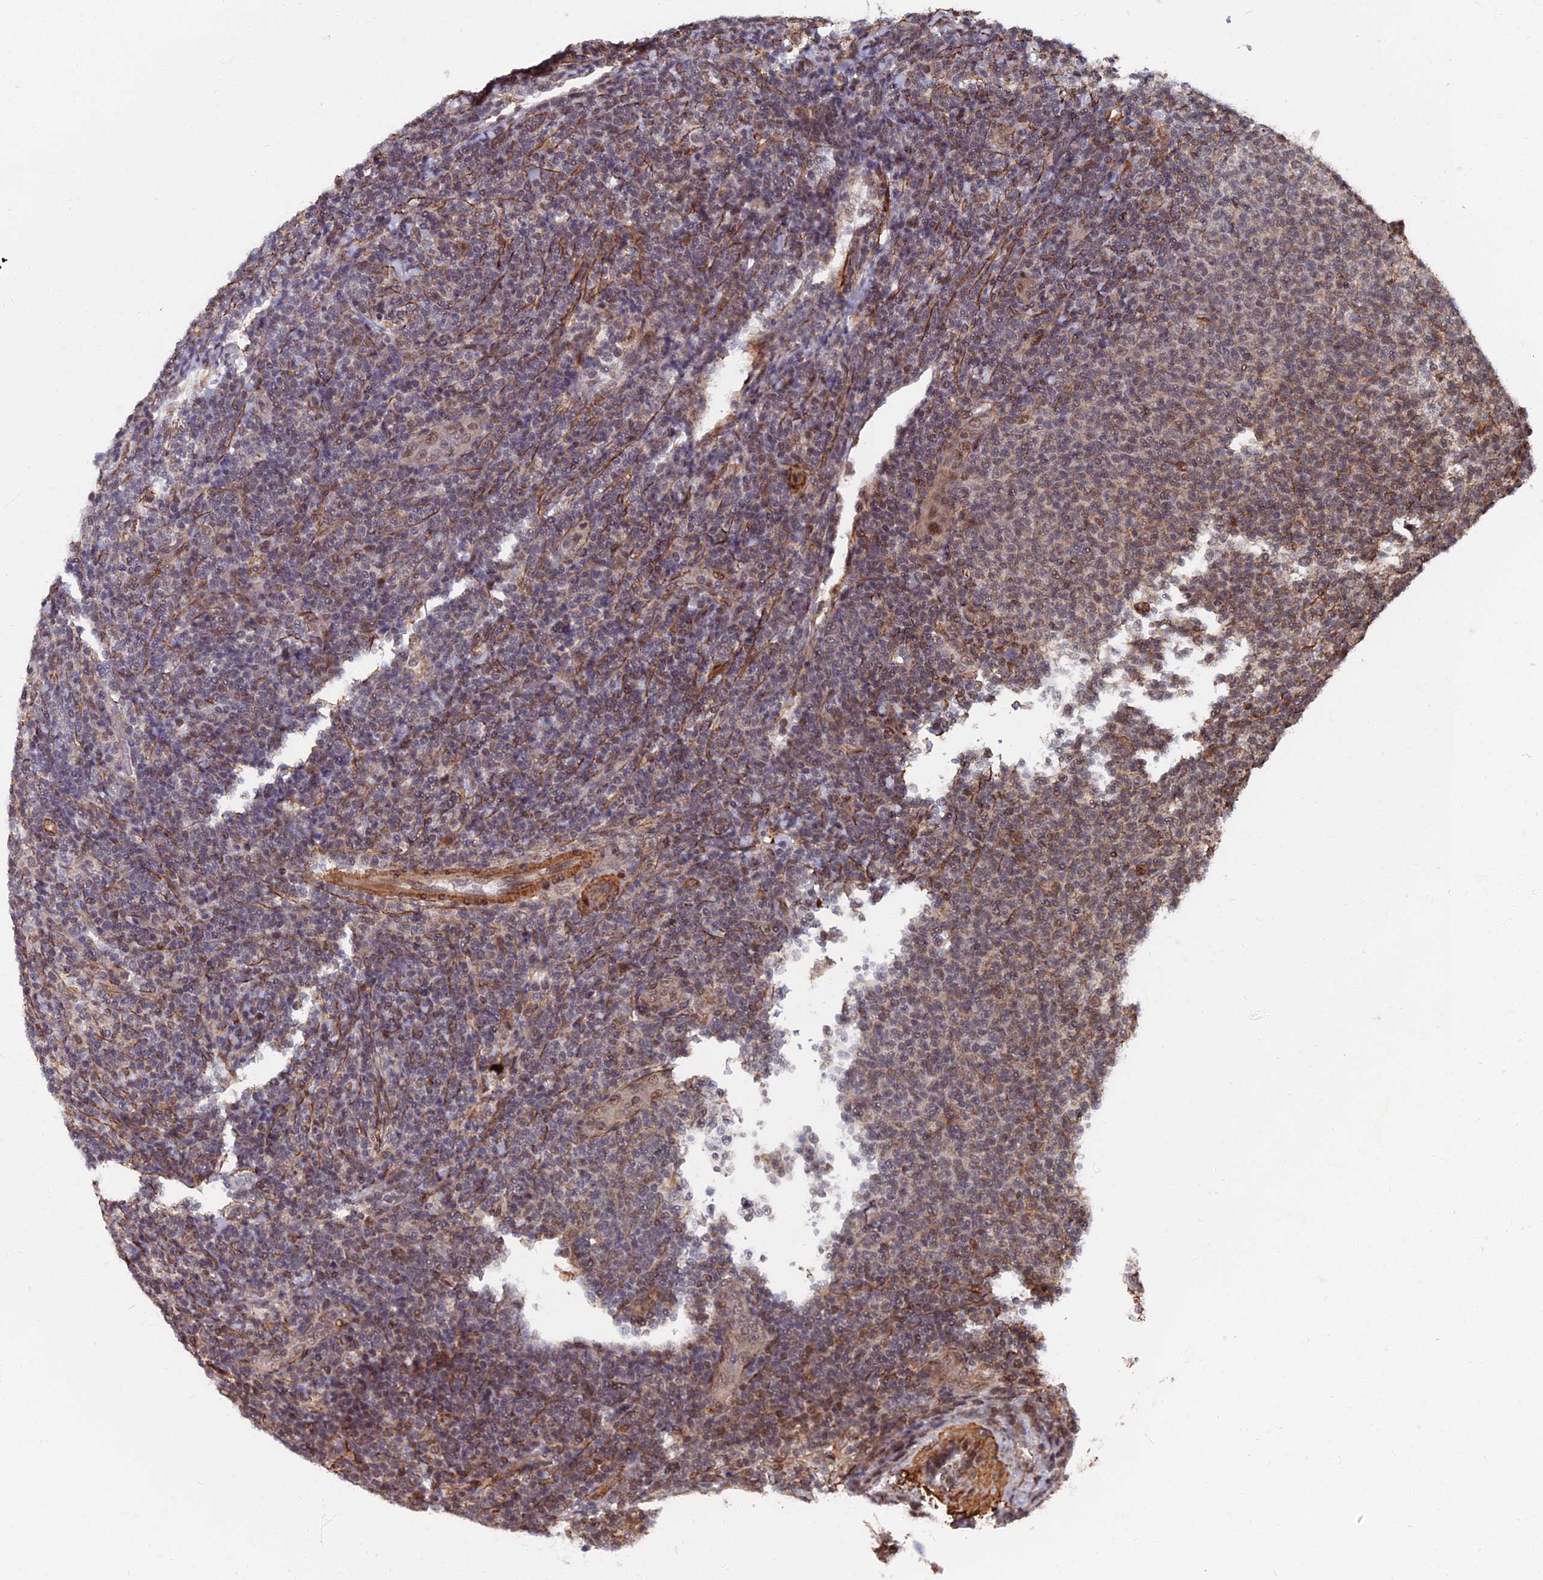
{"staining": {"intensity": "weak", "quantity": "25%-75%", "location": "nuclear"}, "tissue": "lymphoma", "cell_type": "Tumor cells", "image_type": "cancer", "snomed": [{"axis": "morphology", "description": "Malignant lymphoma, non-Hodgkin's type, Low grade"}, {"axis": "topography", "description": "Lymph node"}], "caption": "Approximately 25%-75% of tumor cells in lymphoma reveal weak nuclear protein positivity as visualized by brown immunohistochemical staining.", "gene": "CTDP1", "patient": {"sex": "male", "age": 66}}